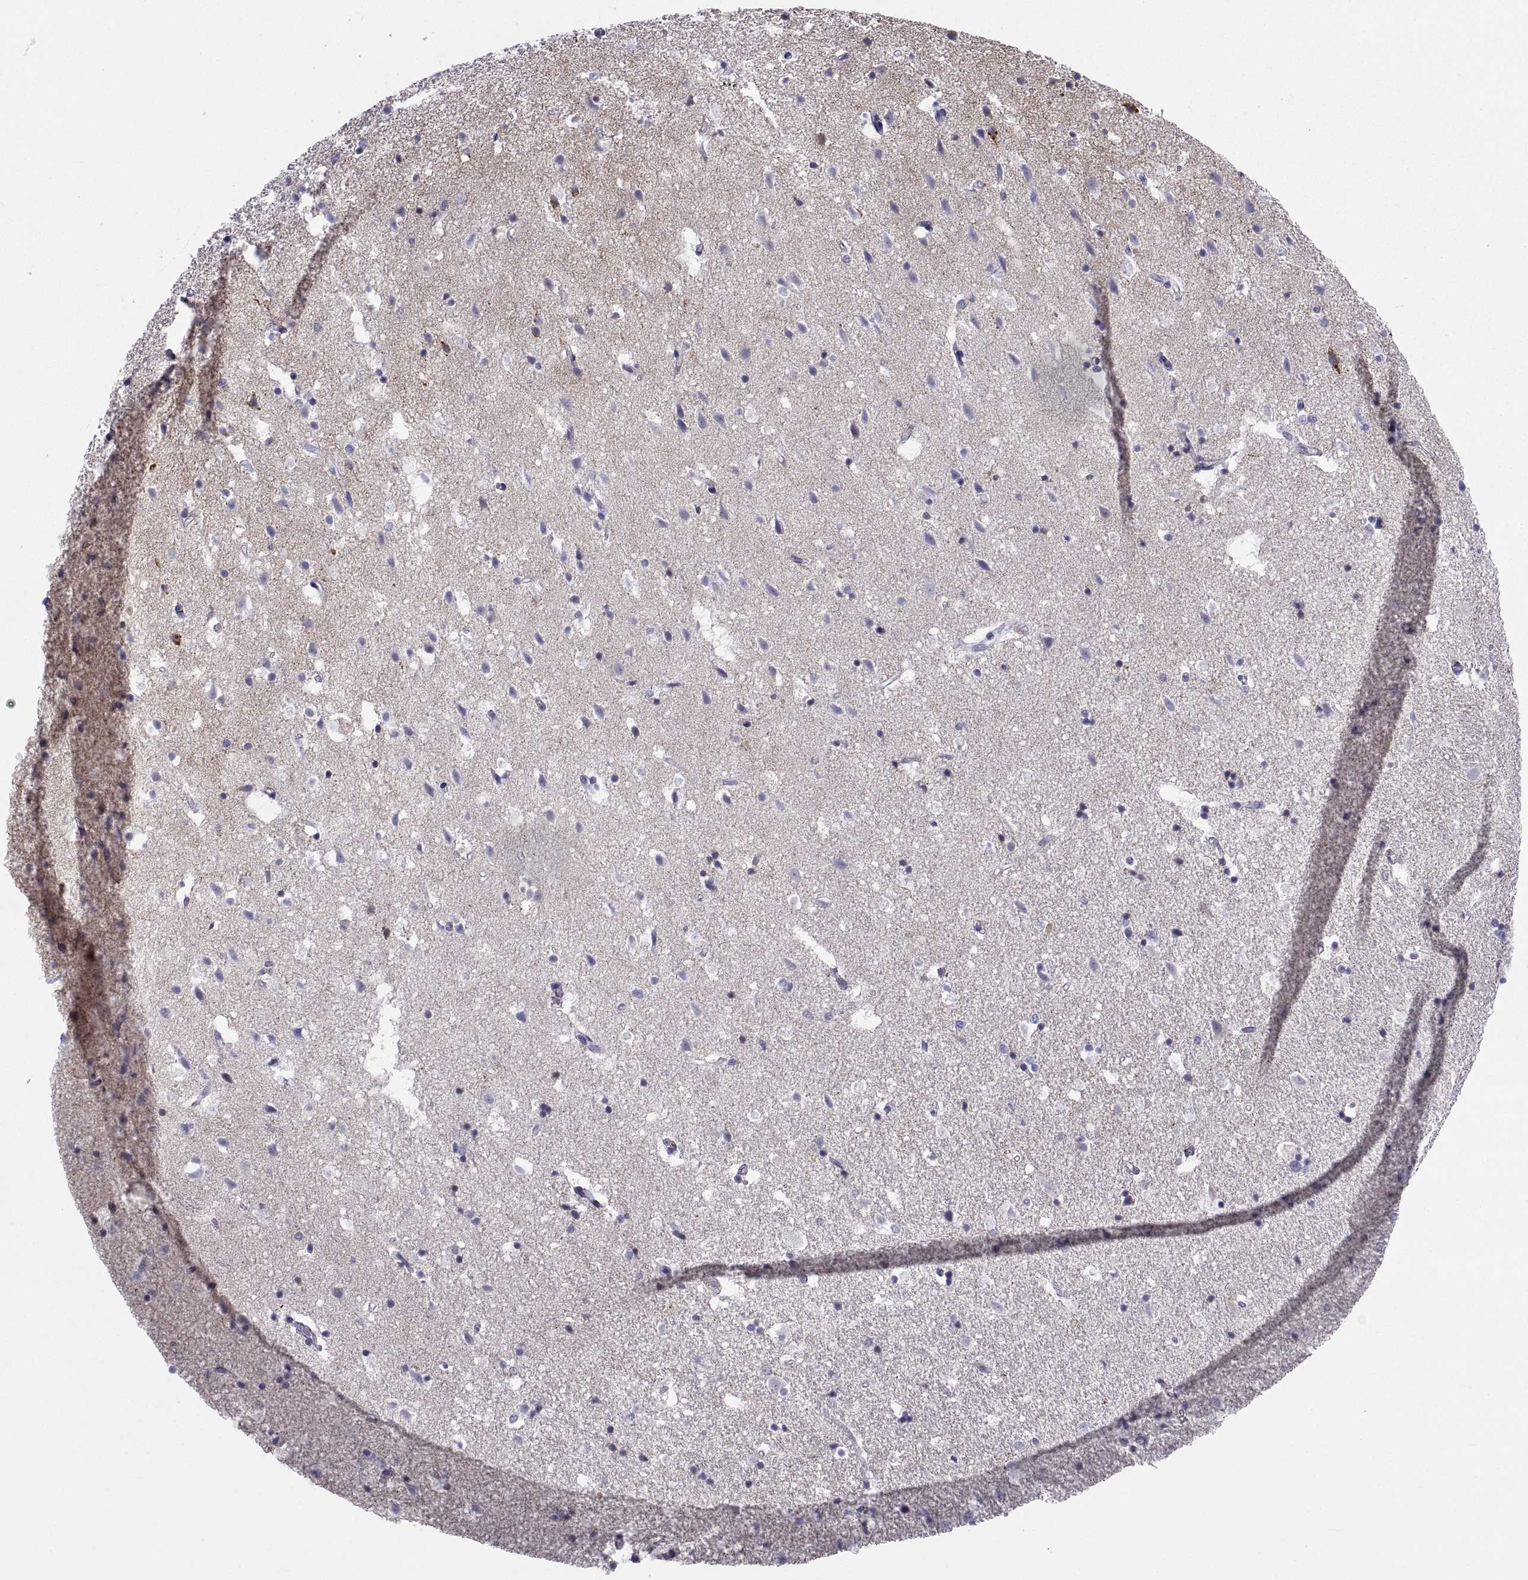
{"staining": {"intensity": "negative", "quantity": "none", "location": "none"}, "tissue": "hippocampus", "cell_type": "Glial cells", "image_type": "normal", "snomed": [{"axis": "morphology", "description": "Normal tissue, NOS"}, {"axis": "topography", "description": "Hippocampus"}], "caption": "Immunohistochemistry (IHC) of normal hippocampus shows no positivity in glial cells.", "gene": "NPTX2", "patient": {"sex": "male", "age": 49}}